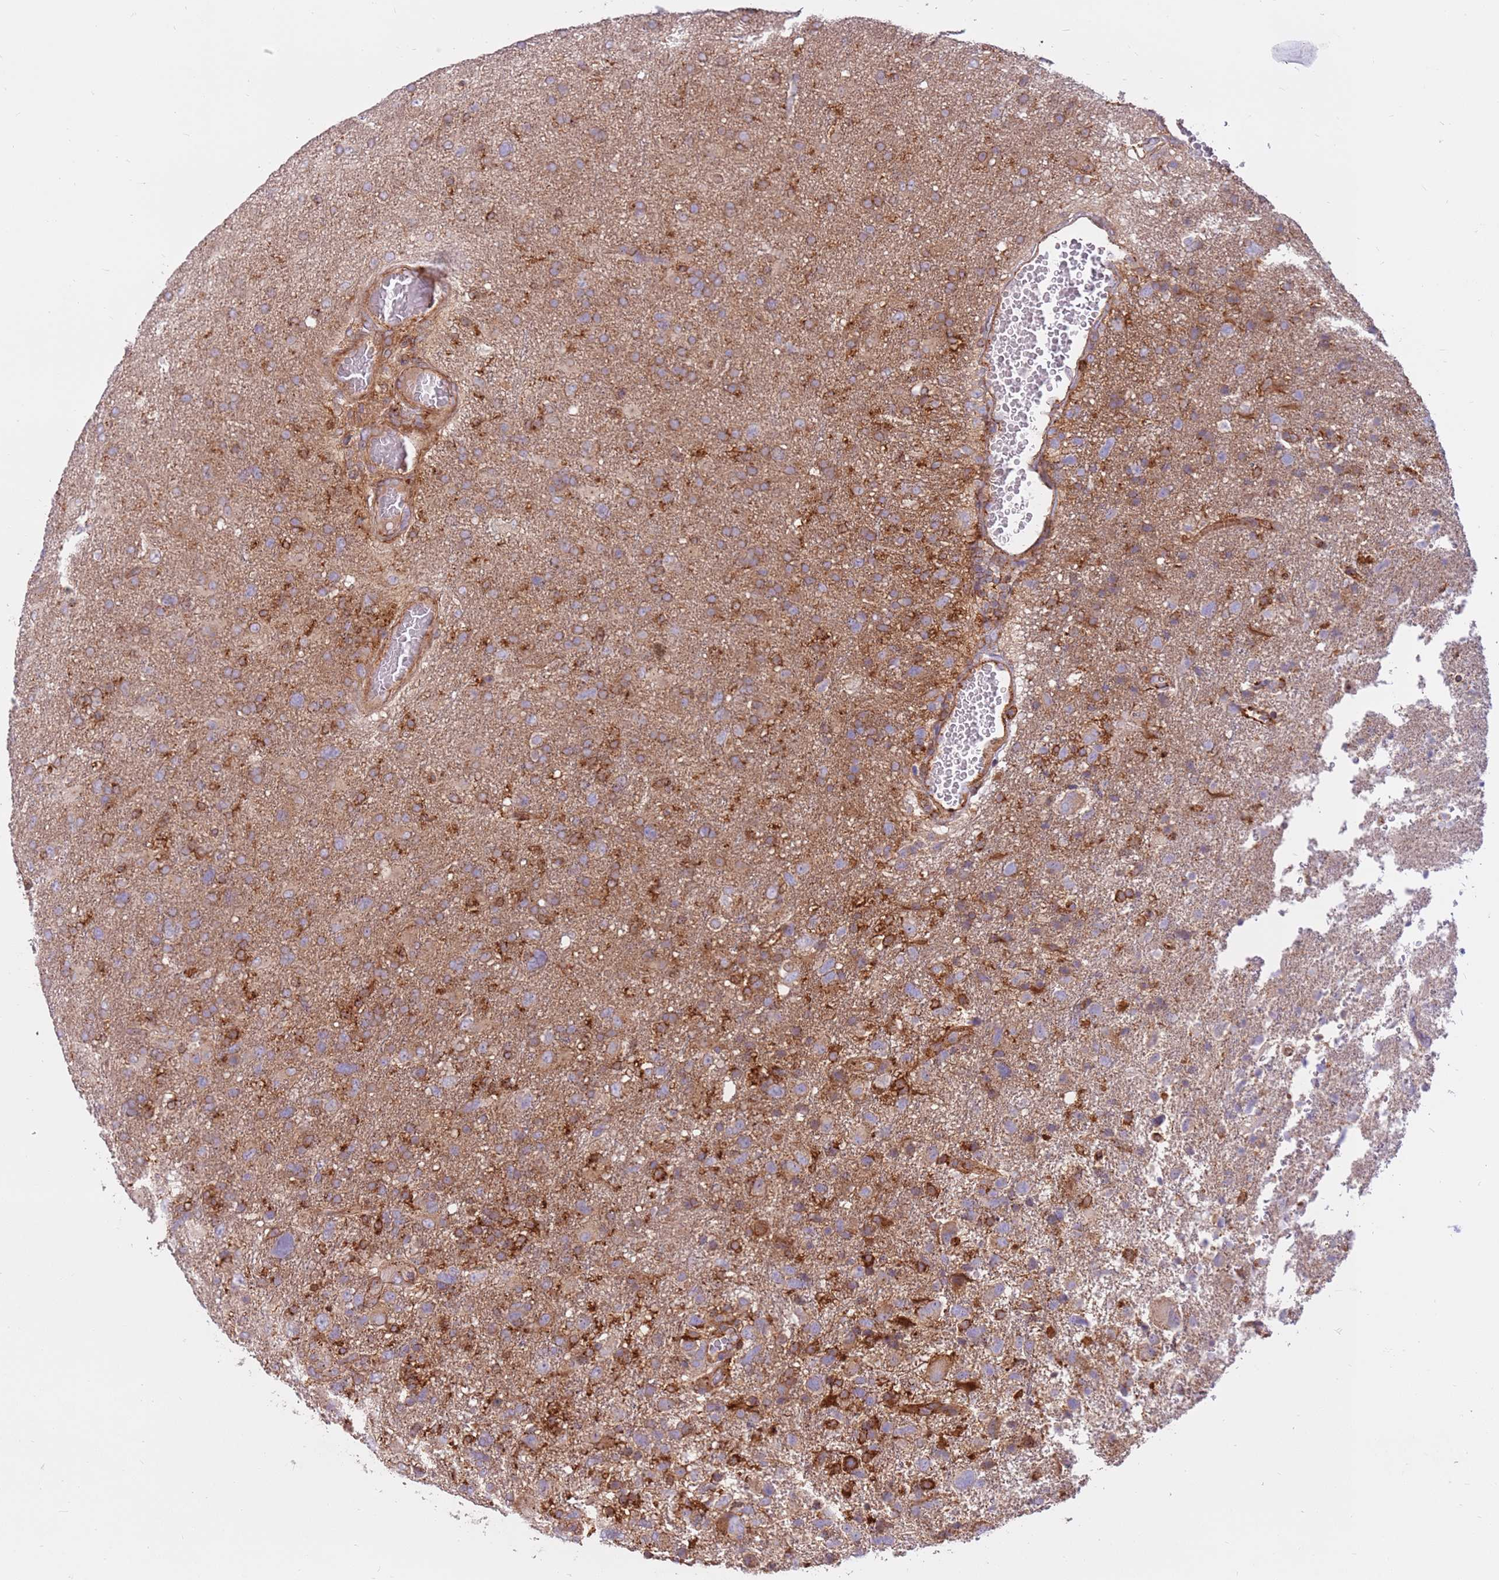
{"staining": {"intensity": "weak", "quantity": ">75%", "location": "cytoplasmic/membranous"}, "tissue": "glioma", "cell_type": "Tumor cells", "image_type": "cancer", "snomed": [{"axis": "morphology", "description": "Glioma, malignant, High grade"}, {"axis": "topography", "description": "Brain"}], "caption": "The image displays a brown stain indicating the presence of a protein in the cytoplasmic/membranous of tumor cells in high-grade glioma (malignant).", "gene": "DDX19B", "patient": {"sex": "male", "age": 61}}